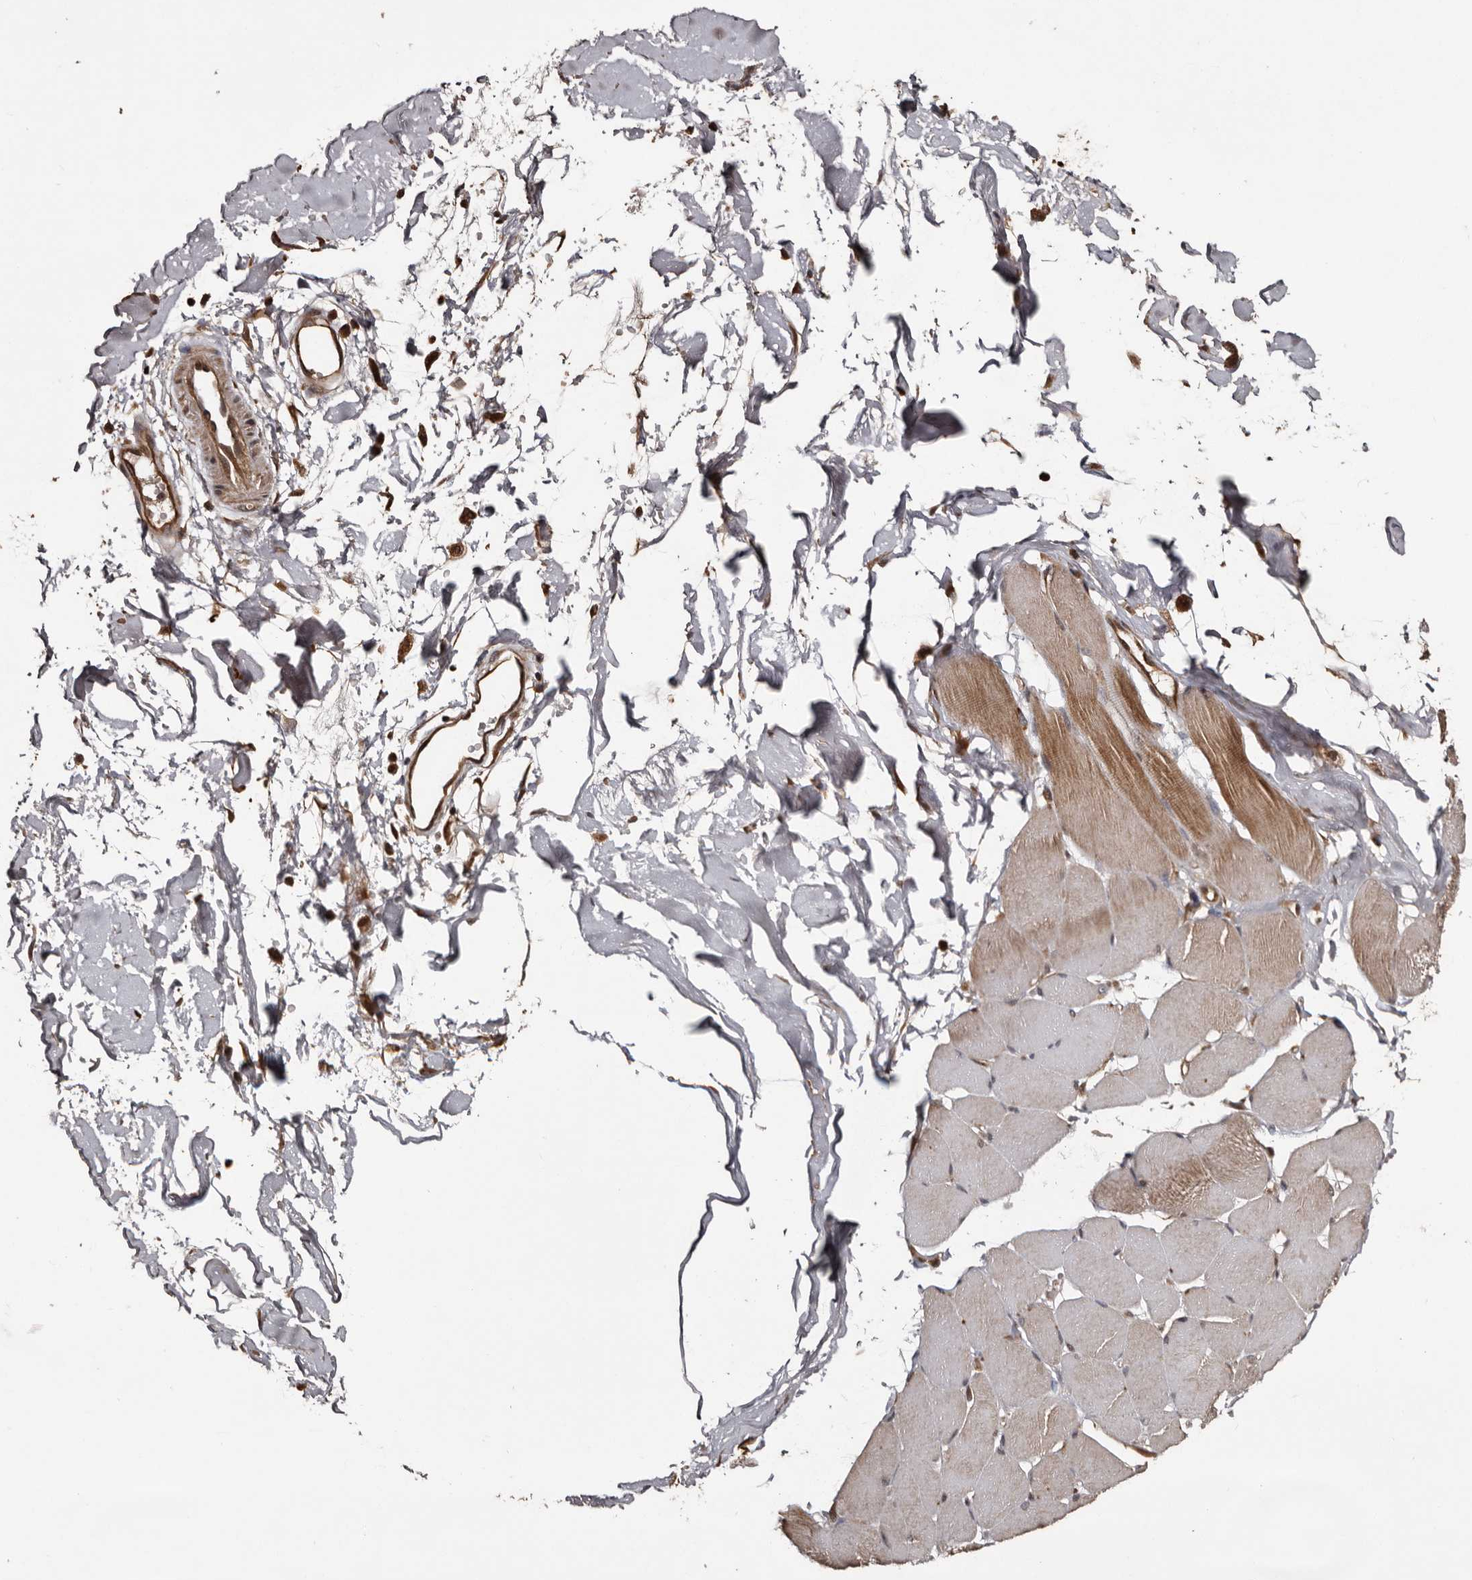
{"staining": {"intensity": "moderate", "quantity": "25%-75%", "location": "cytoplasmic/membranous"}, "tissue": "skeletal muscle", "cell_type": "Myocytes", "image_type": "normal", "snomed": [{"axis": "morphology", "description": "Normal tissue, NOS"}, {"axis": "topography", "description": "Skin"}, {"axis": "topography", "description": "Skeletal muscle"}], "caption": "About 25%-75% of myocytes in unremarkable human skeletal muscle display moderate cytoplasmic/membranous protein expression as visualized by brown immunohistochemical staining.", "gene": "SERTAD4", "patient": {"sex": "male", "age": 83}}